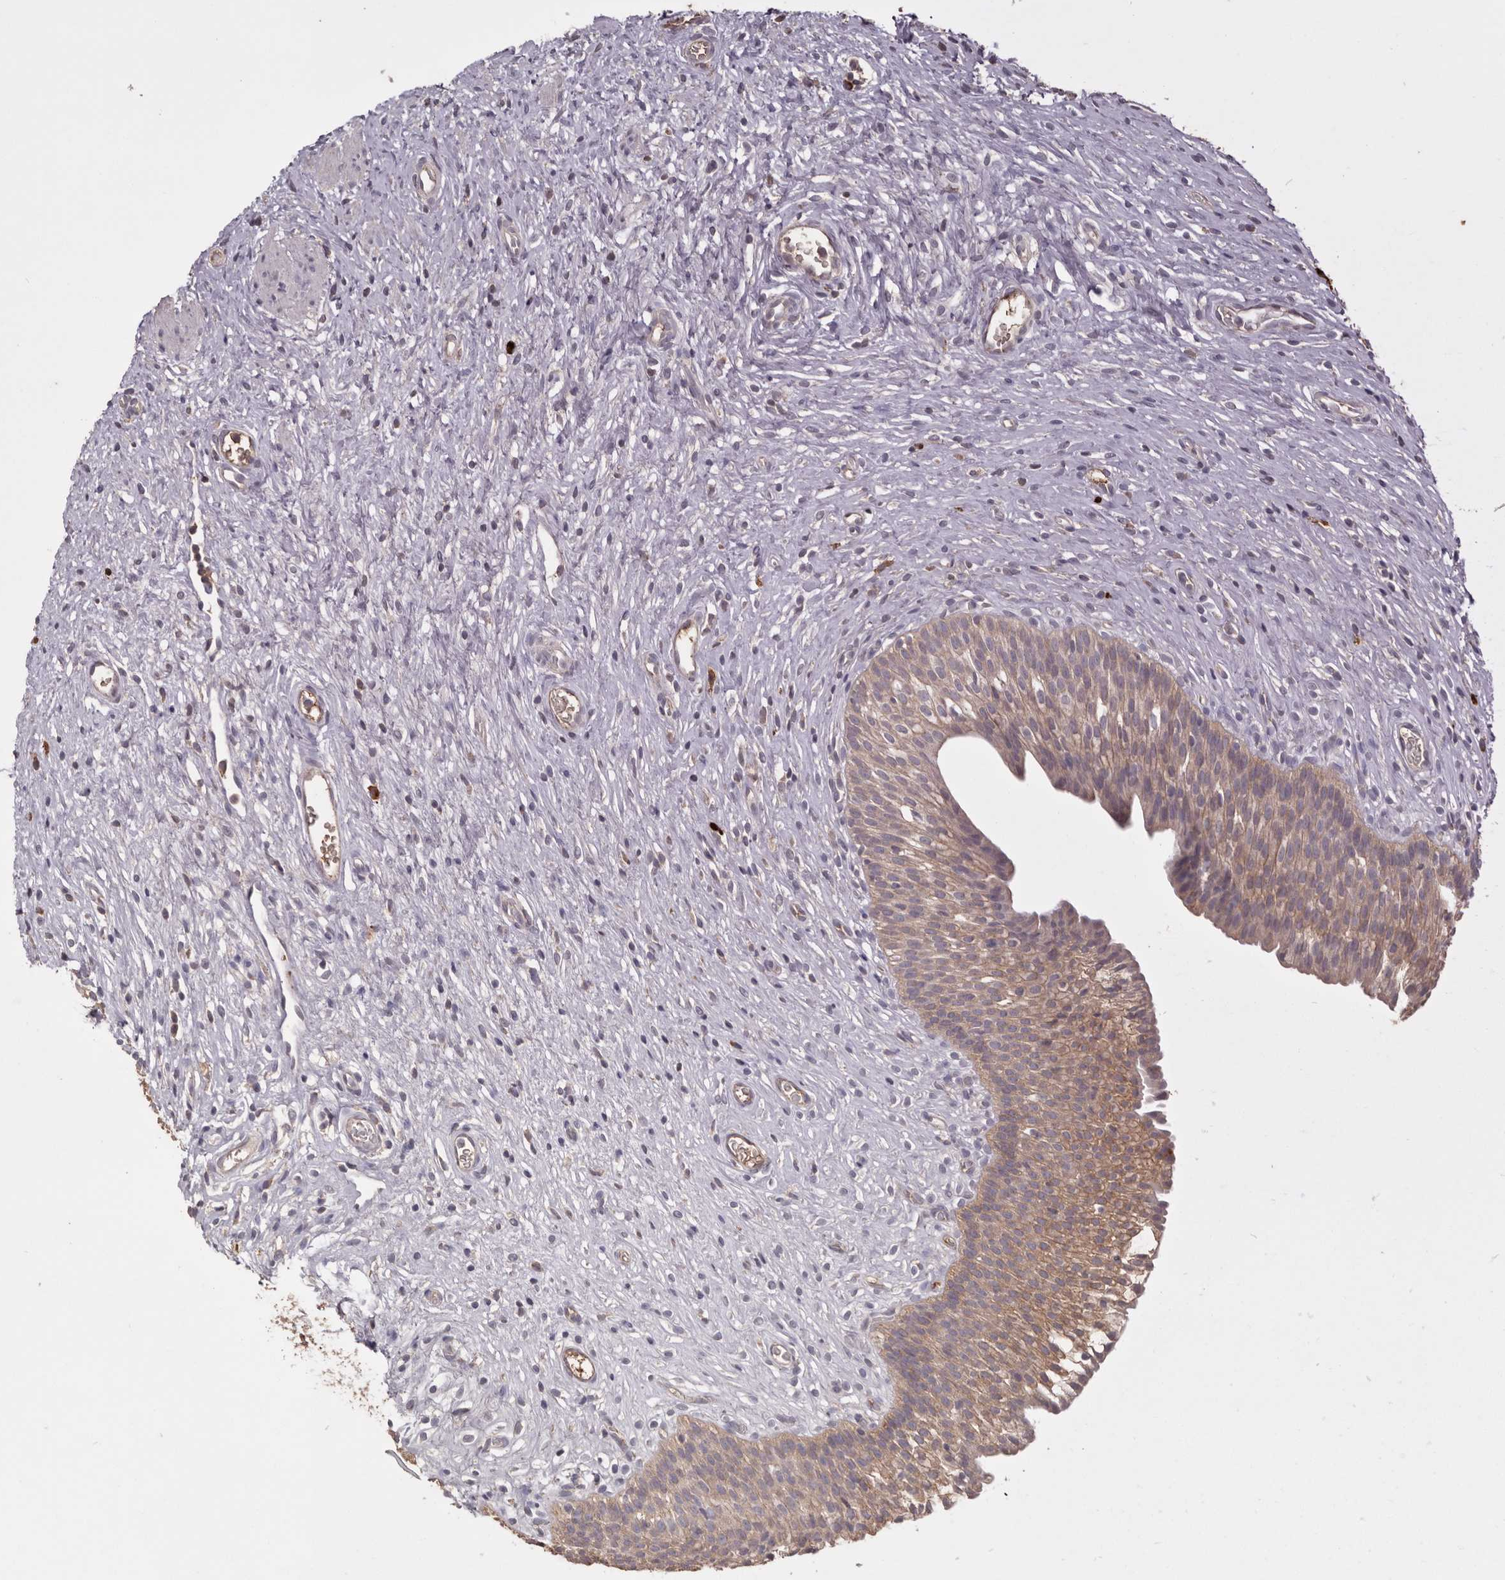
{"staining": {"intensity": "moderate", "quantity": ">75%", "location": "cytoplasmic/membranous"}, "tissue": "urinary bladder", "cell_type": "Urothelial cells", "image_type": "normal", "snomed": [{"axis": "morphology", "description": "Normal tissue, NOS"}, {"axis": "topography", "description": "Urinary bladder"}], "caption": "A brown stain highlights moderate cytoplasmic/membranous staining of a protein in urothelial cells of normal urinary bladder.", "gene": "HCAR2", "patient": {"sex": "male", "age": 1}}